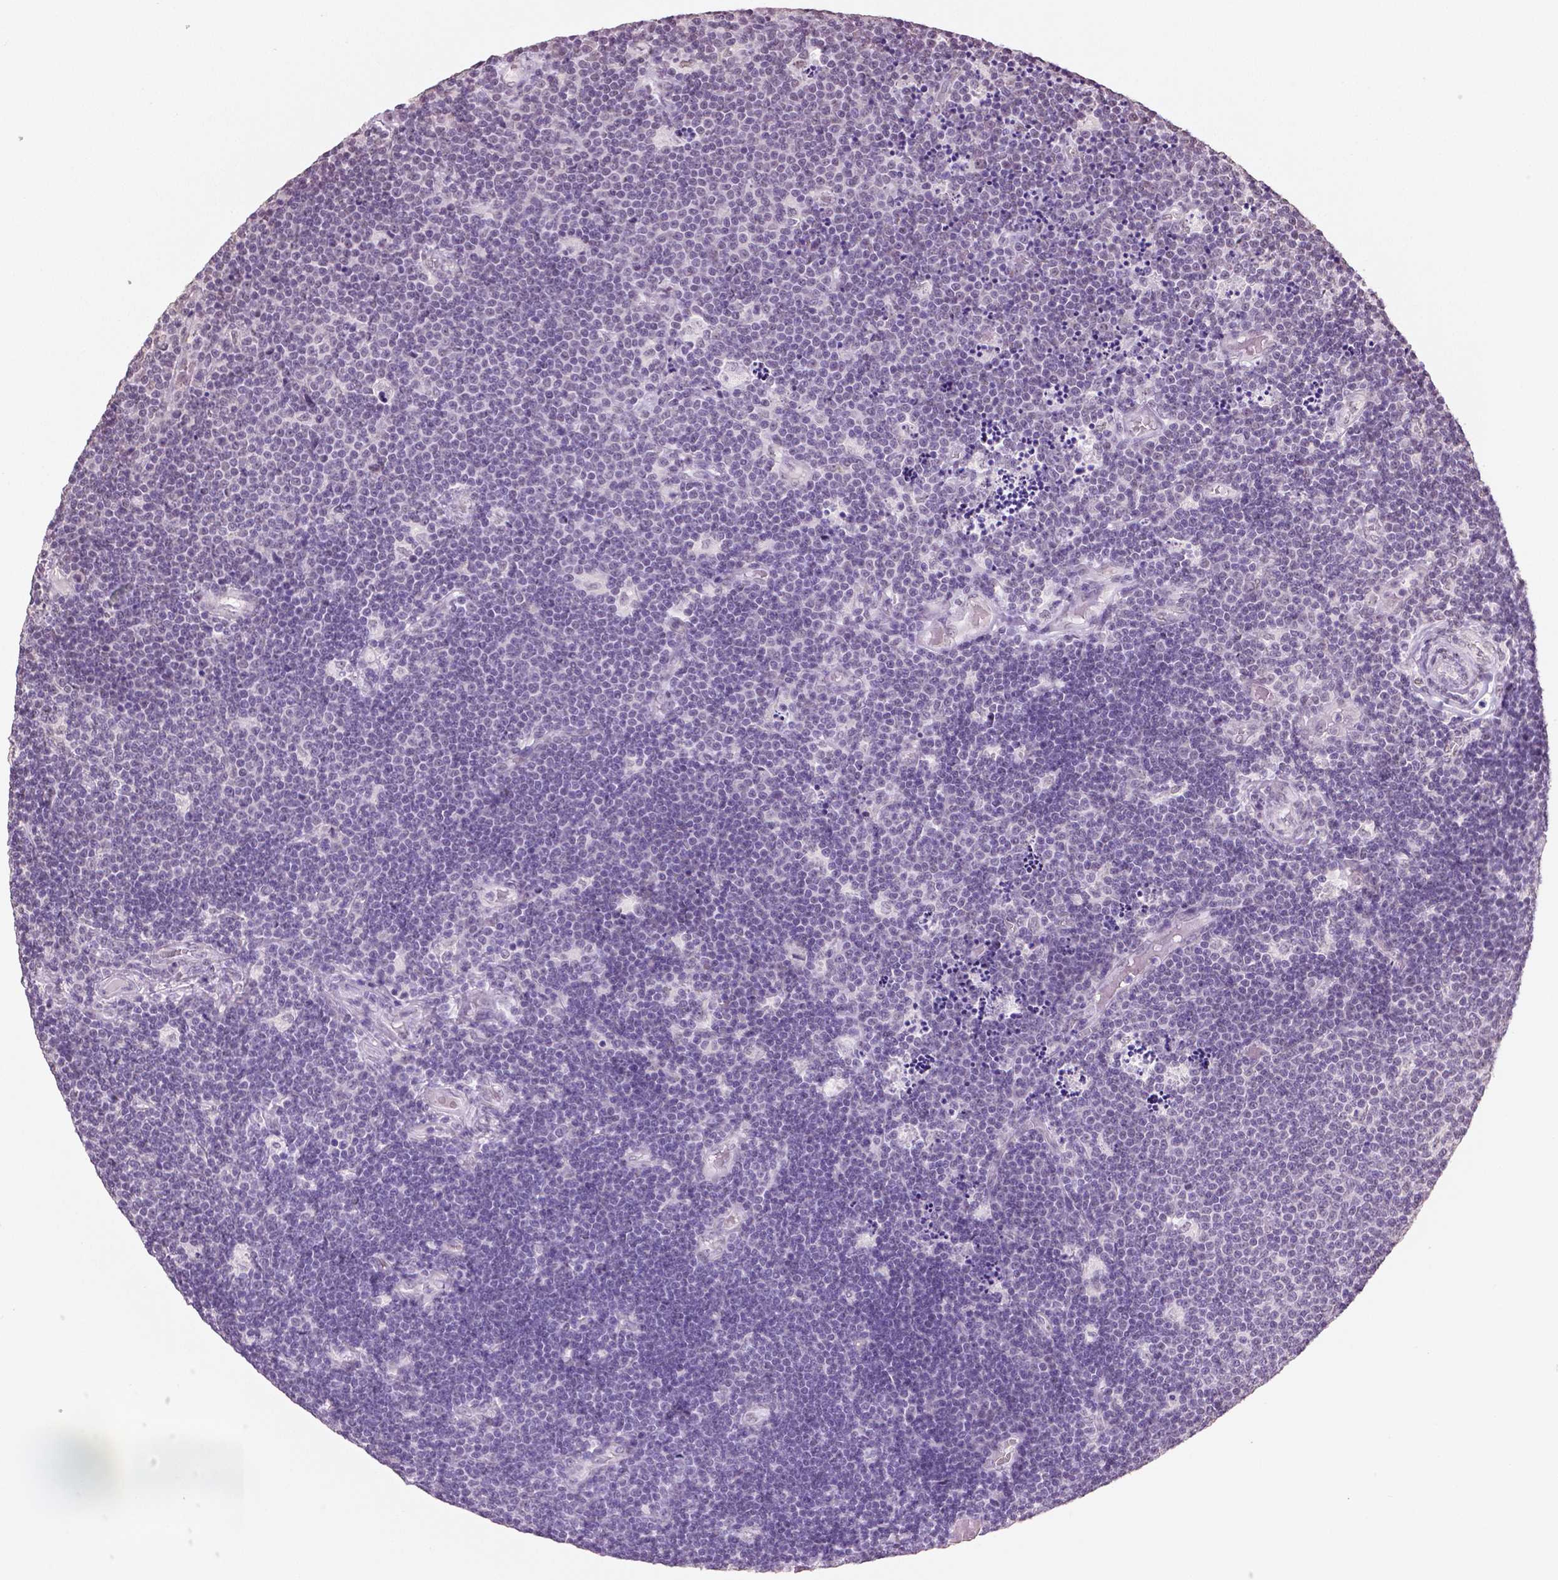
{"staining": {"intensity": "negative", "quantity": "none", "location": "none"}, "tissue": "lymphoma", "cell_type": "Tumor cells", "image_type": "cancer", "snomed": [{"axis": "morphology", "description": "Malignant lymphoma, non-Hodgkin's type, Low grade"}, {"axis": "topography", "description": "Brain"}], "caption": "A micrograph of human lymphoma is negative for staining in tumor cells. (Brightfield microscopy of DAB IHC at high magnification).", "gene": "IGF2BP1", "patient": {"sex": "female", "age": 66}}